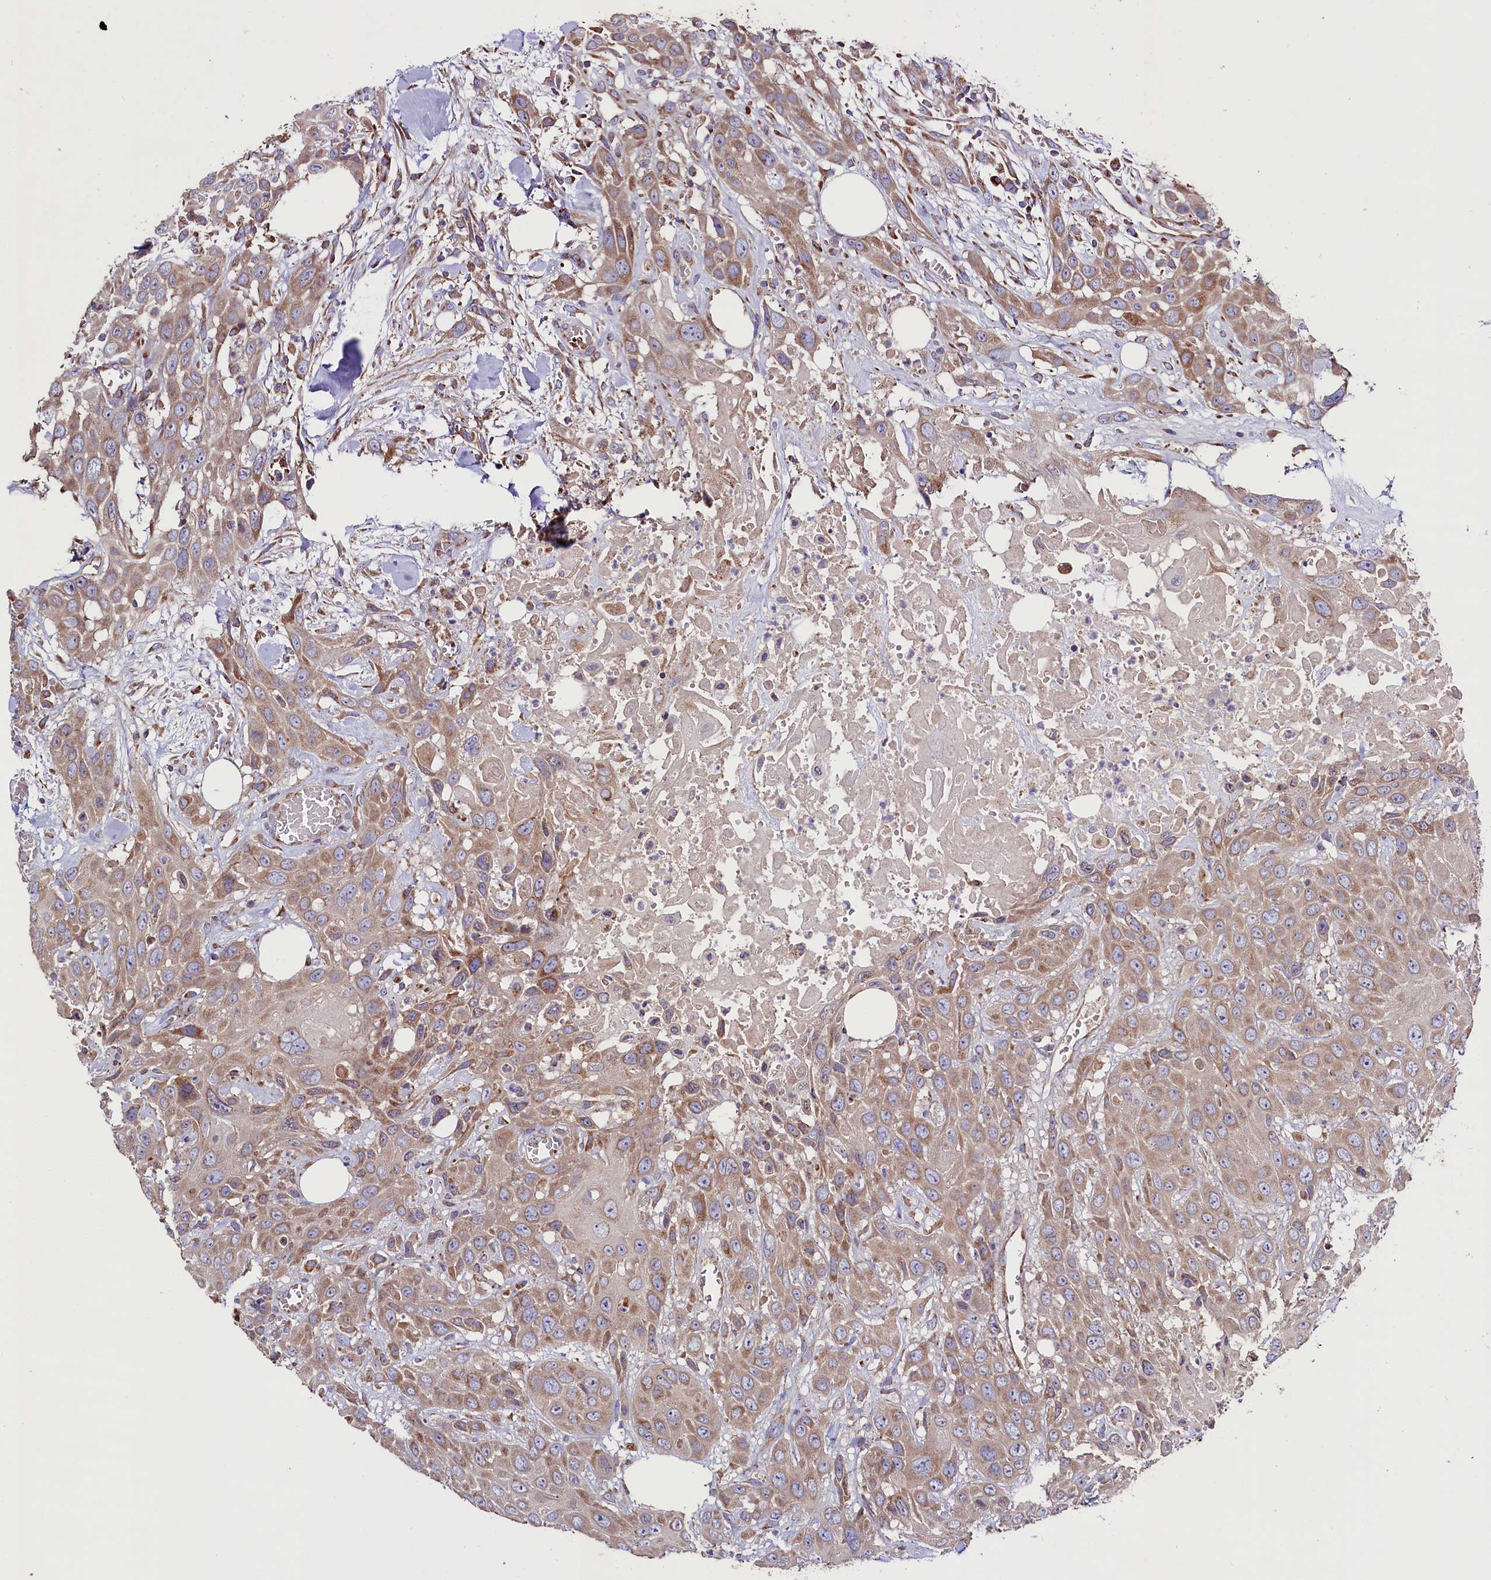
{"staining": {"intensity": "moderate", "quantity": ">75%", "location": "cytoplasmic/membranous"}, "tissue": "head and neck cancer", "cell_type": "Tumor cells", "image_type": "cancer", "snomed": [{"axis": "morphology", "description": "Squamous cell carcinoma, NOS"}, {"axis": "topography", "description": "Head-Neck"}], "caption": "A medium amount of moderate cytoplasmic/membranous expression is appreciated in approximately >75% of tumor cells in head and neck squamous cell carcinoma tissue.", "gene": "ZSWIM1", "patient": {"sex": "male", "age": 81}}